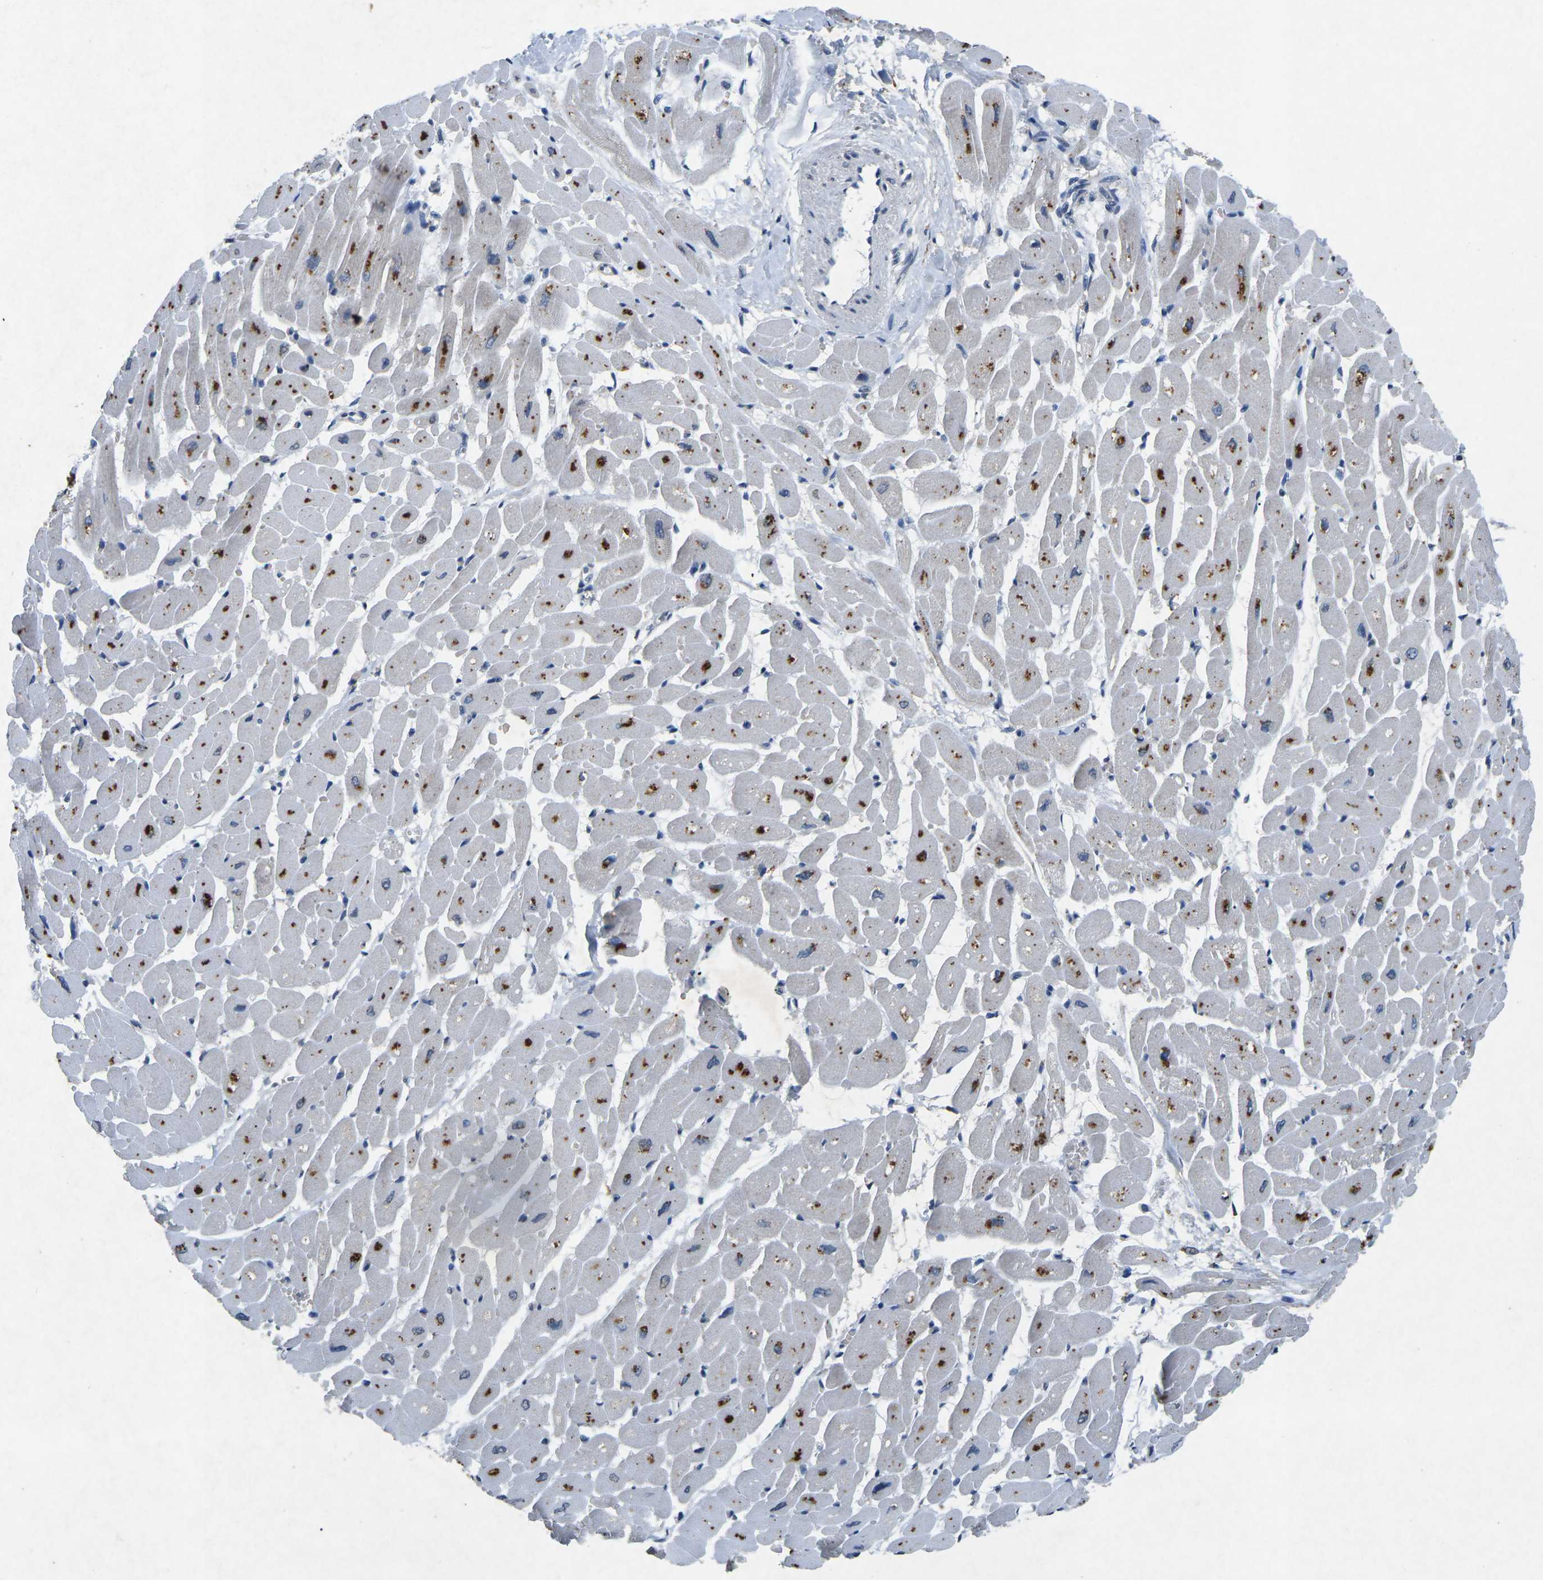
{"staining": {"intensity": "moderate", "quantity": "25%-75%", "location": "cytoplasmic/membranous"}, "tissue": "heart muscle", "cell_type": "Cardiomyocytes", "image_type": "normal", "snomed": [{"axis": "morphology", "description": "Normal tissue, NOS"}, {"axis": "topography", "description": "Heart"}], "caption": "Cardiomyocytes reveal moderate cytoplasmic/membranous expression in approximately 25%-75% of cells in benign heart muscle. Nuclei are stained in blue.", "gene": "PLG", "patient": {"sex": "male", "age": 45}}